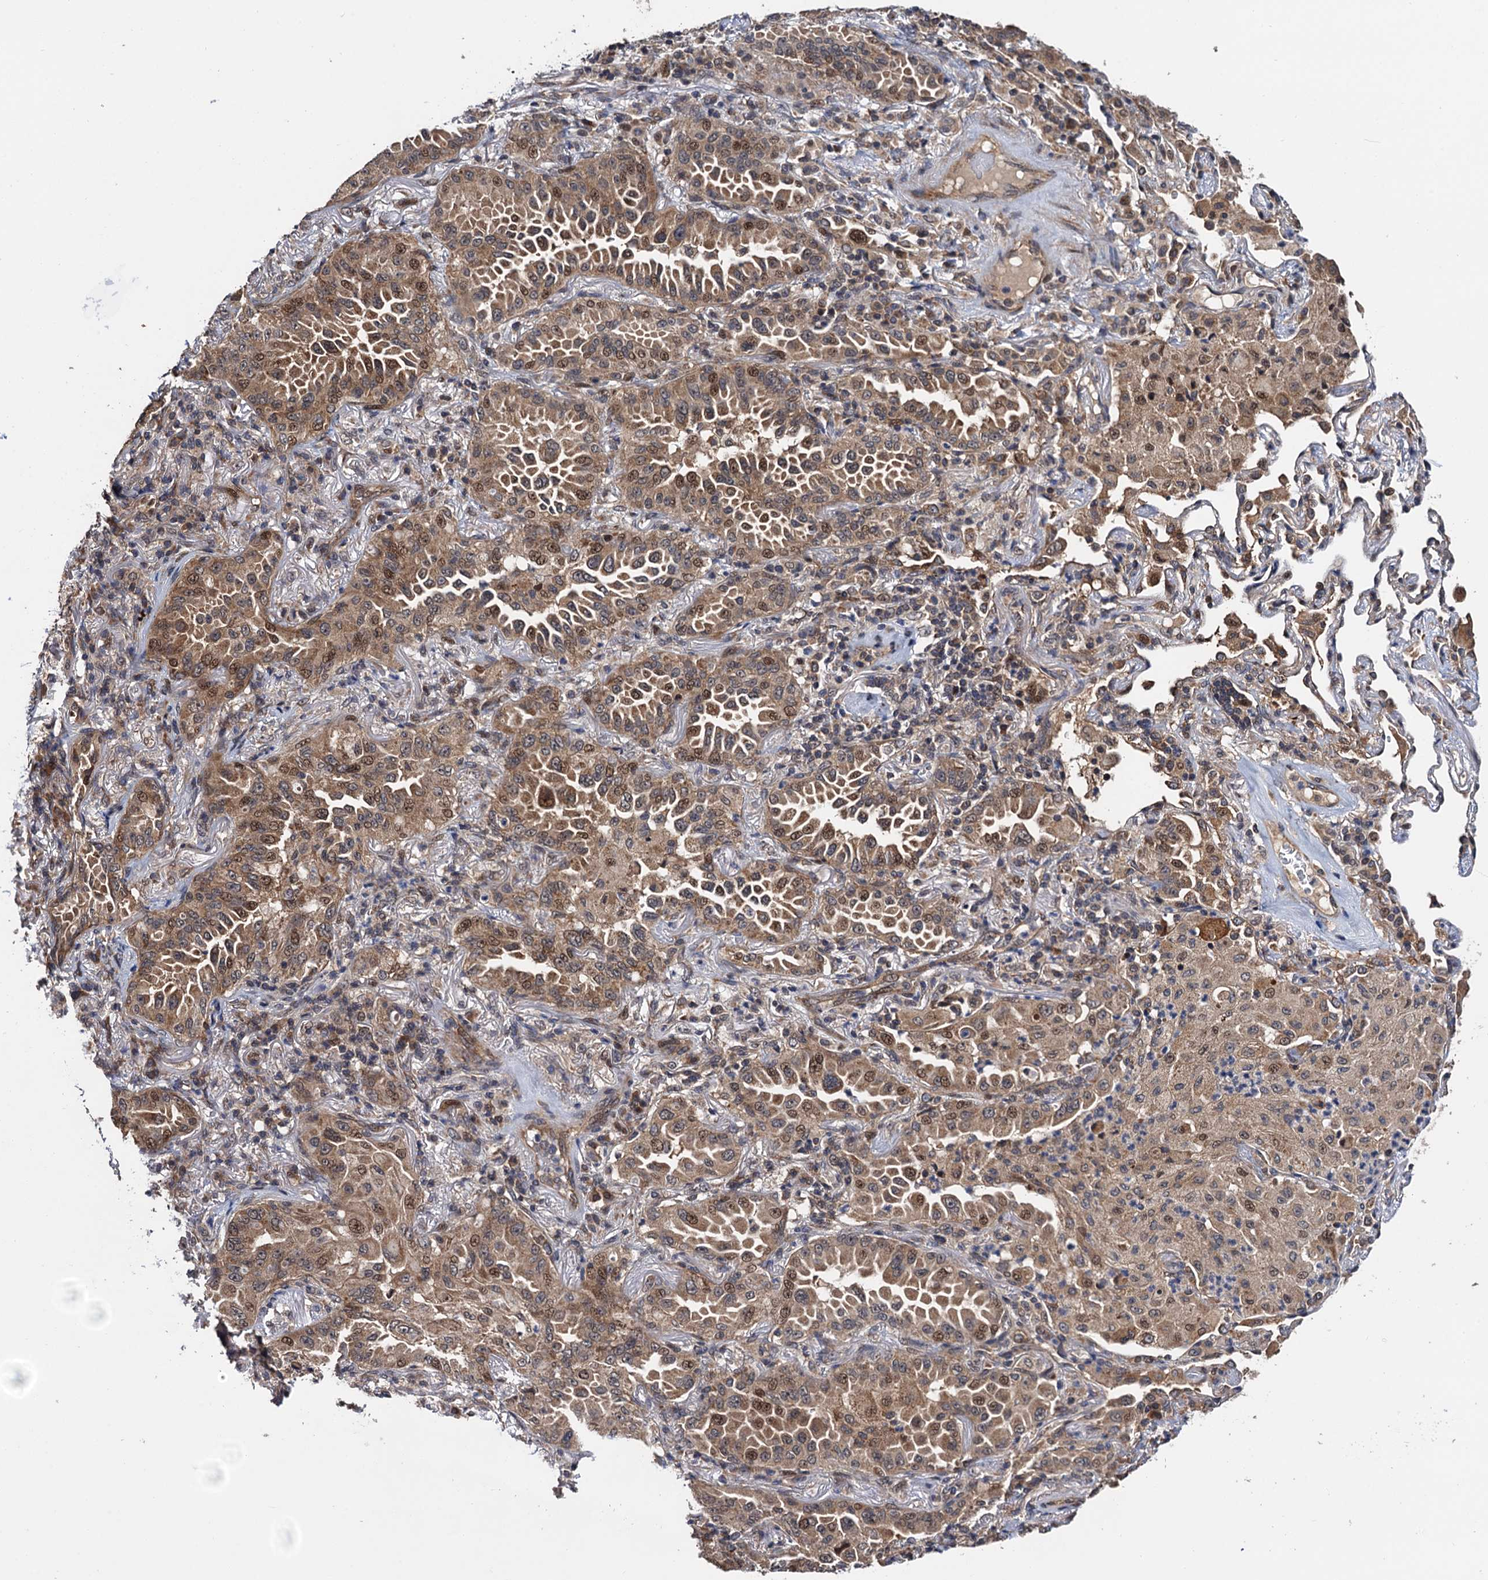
{"staining": {"intensity": "moderate", "quantity": ">75%", "location": "cytoplasmic/membranous,nuclear"}, "tissue": "lung cancer", "cell_type": "Tumor cells", "image_type": "cancer", "snomed": [{"axis": "morphology", "description": "Adenocarcinoma, NOS"}, {"axis": "topography", "description": "Lung"}], "caption": "Protein analysis of lung cancer tissue shows moderate cytoplasmic/membranous and nuclear expression in about >75% of tumor cells.", "gene": "NAA16", "patient": {"sex": "female", "age": 69}}